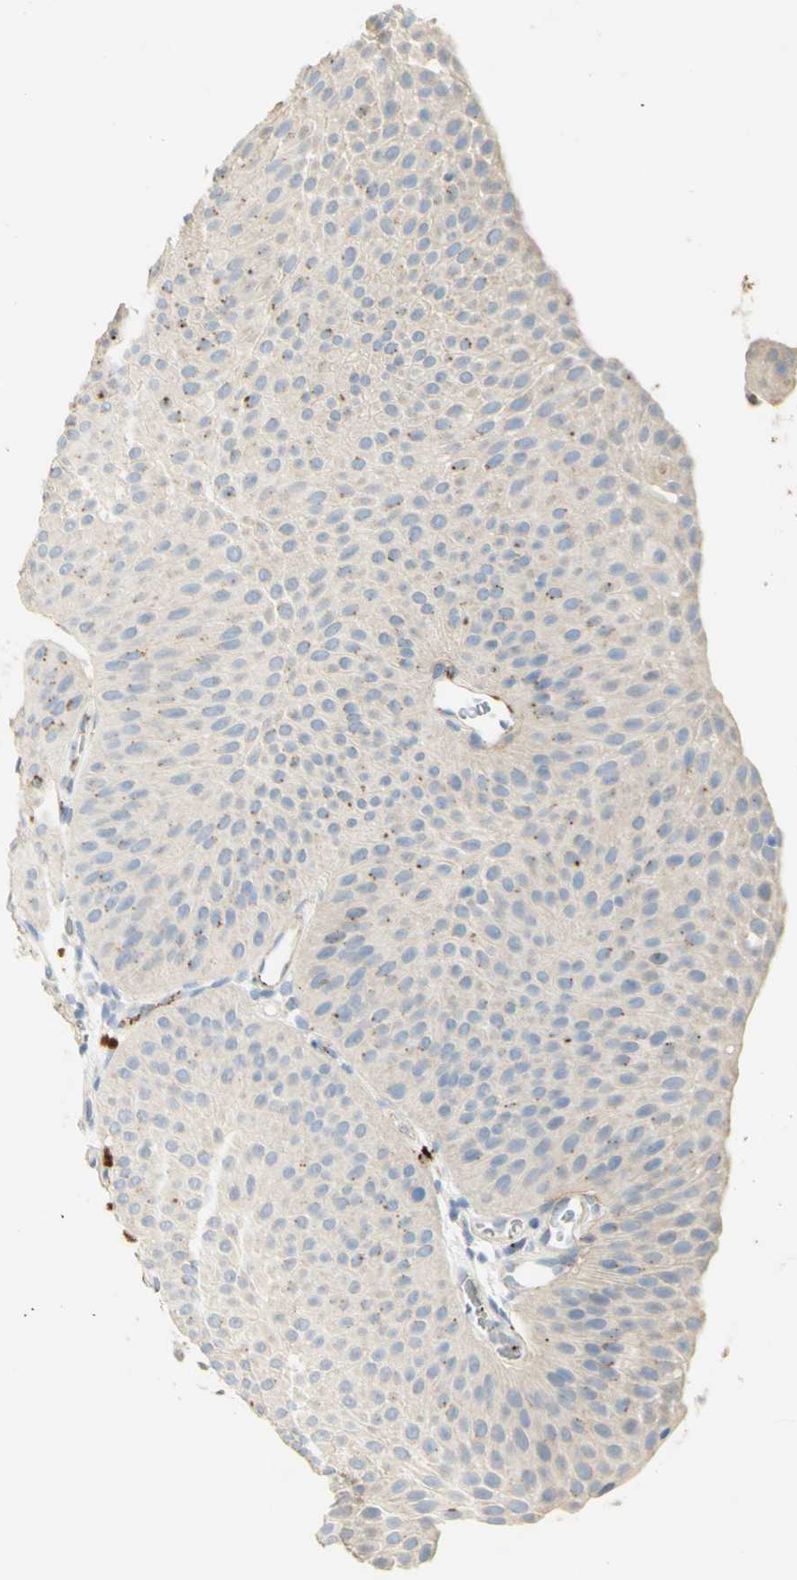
{"staining": {"intensity": "weak", "quantity": "<25%", "location": "cytoplasmic/membranous"}, "tissue": "urothelial cancer", "cell_type": "Tumor cells", "image_type": "cancer", "snomed": [{"axis": "morphology", "description": "Urothelial carcinoma, Low grade"}, {"axis": "topography", "description": "Urinary bladder"}], "caption": "Urothelial cancer was stained to show a protein in brown. There is no significant expression in tumor cells.", "gene": "GAN", "patient": {"sex": "female", "age": 60}}